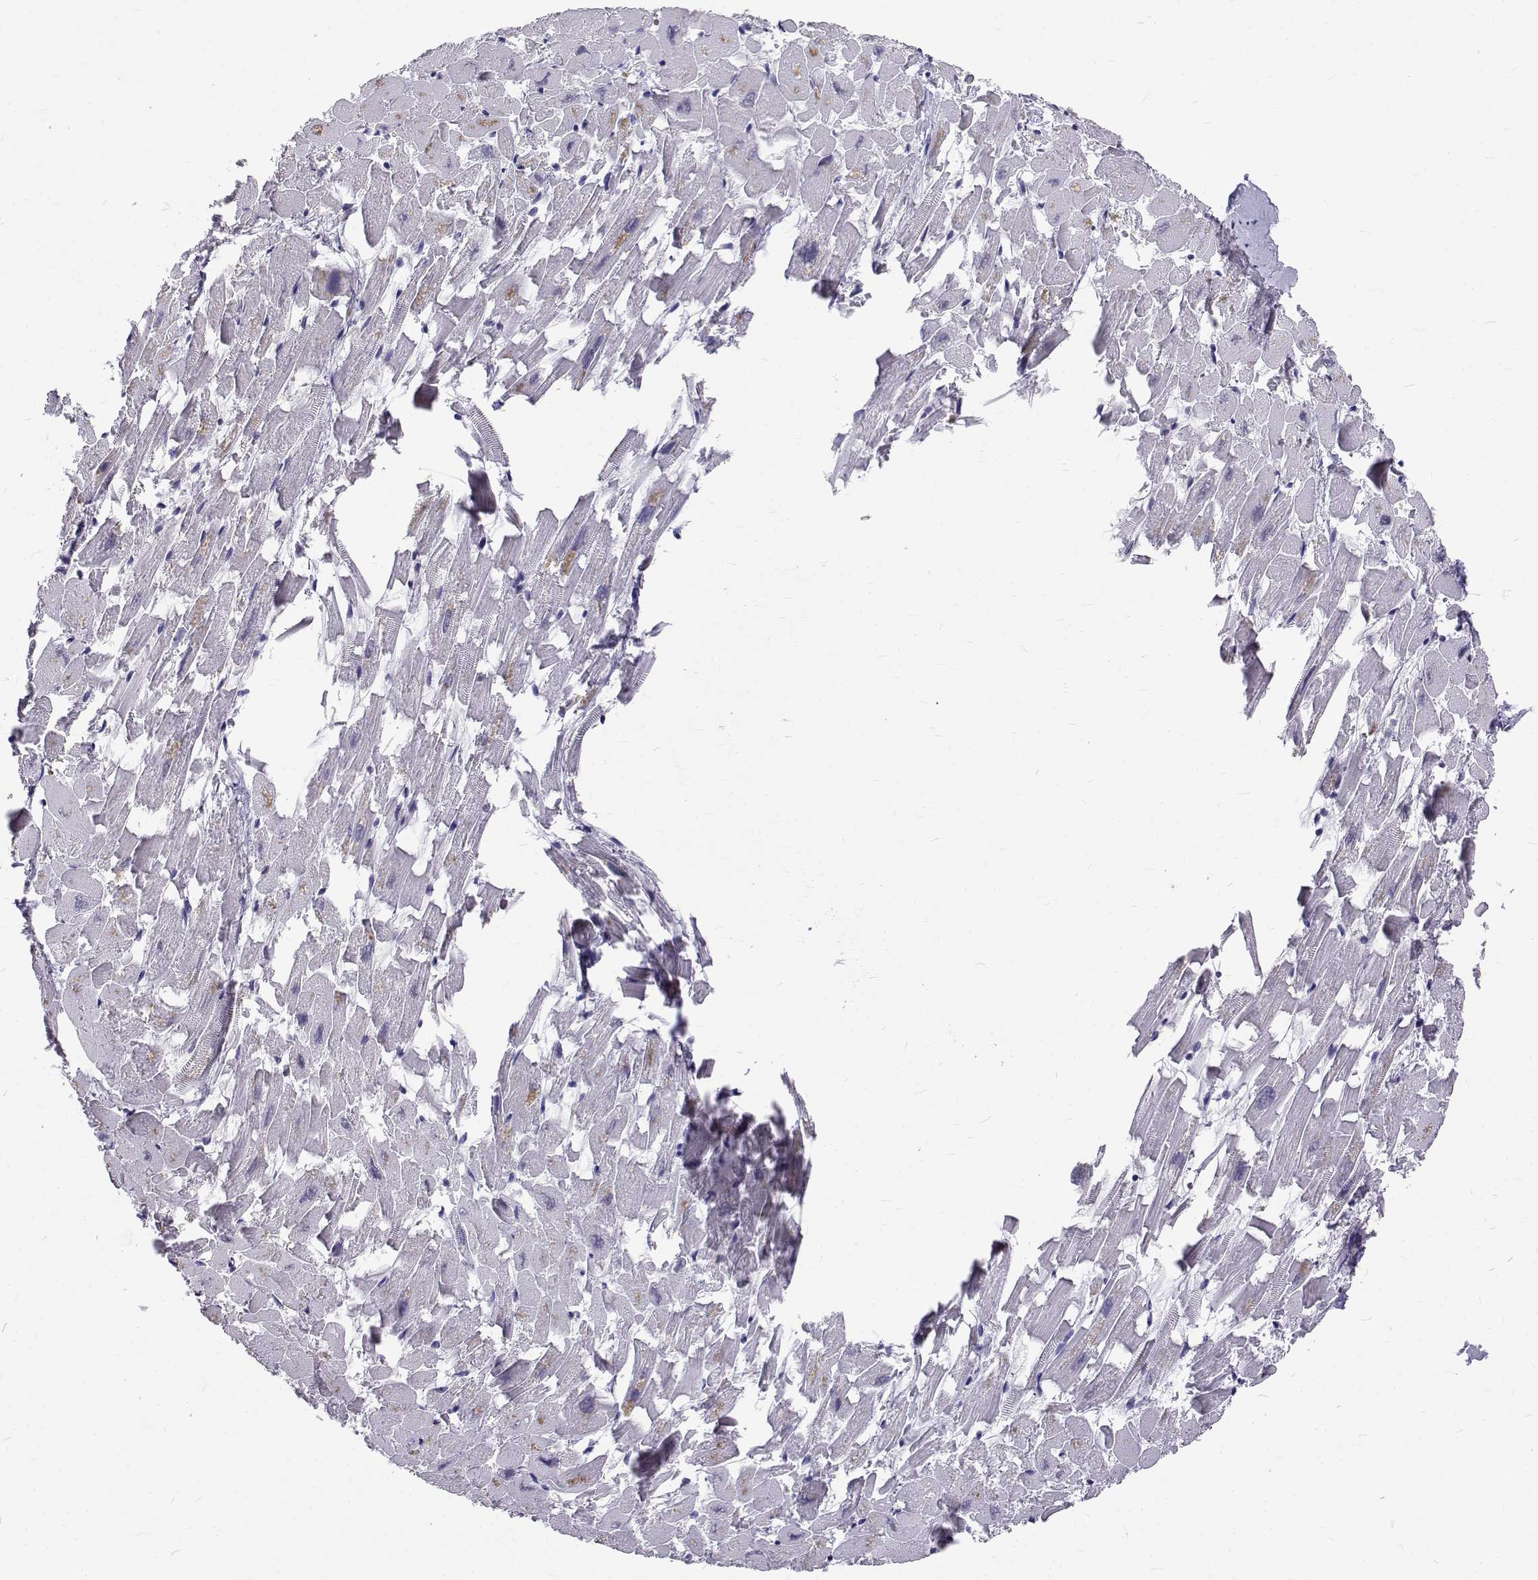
{"staining": {"intensity": "negative", "quantity": "none", "location": "none"}, "tissue": "heart muscle", "cell_type": "Cardiomyocytes", "image_type": "normal", "snomed": [{"axis": "morphology", "description": "Normal tissue, NOS"}, {"axis": "topography", "description": "Heart"}], "caption": "This micrograph is of unremarkable heart muscle stained with immunohistochemistry (IHC) to label a protein in brown with the nuclei are counter-stained blue. There is no positivity in cardiomyocytes. (DAB immunohistochemistry, high magnification).", "gene": "IGSF1", "patient": {"sex": "female", "age": 64}}